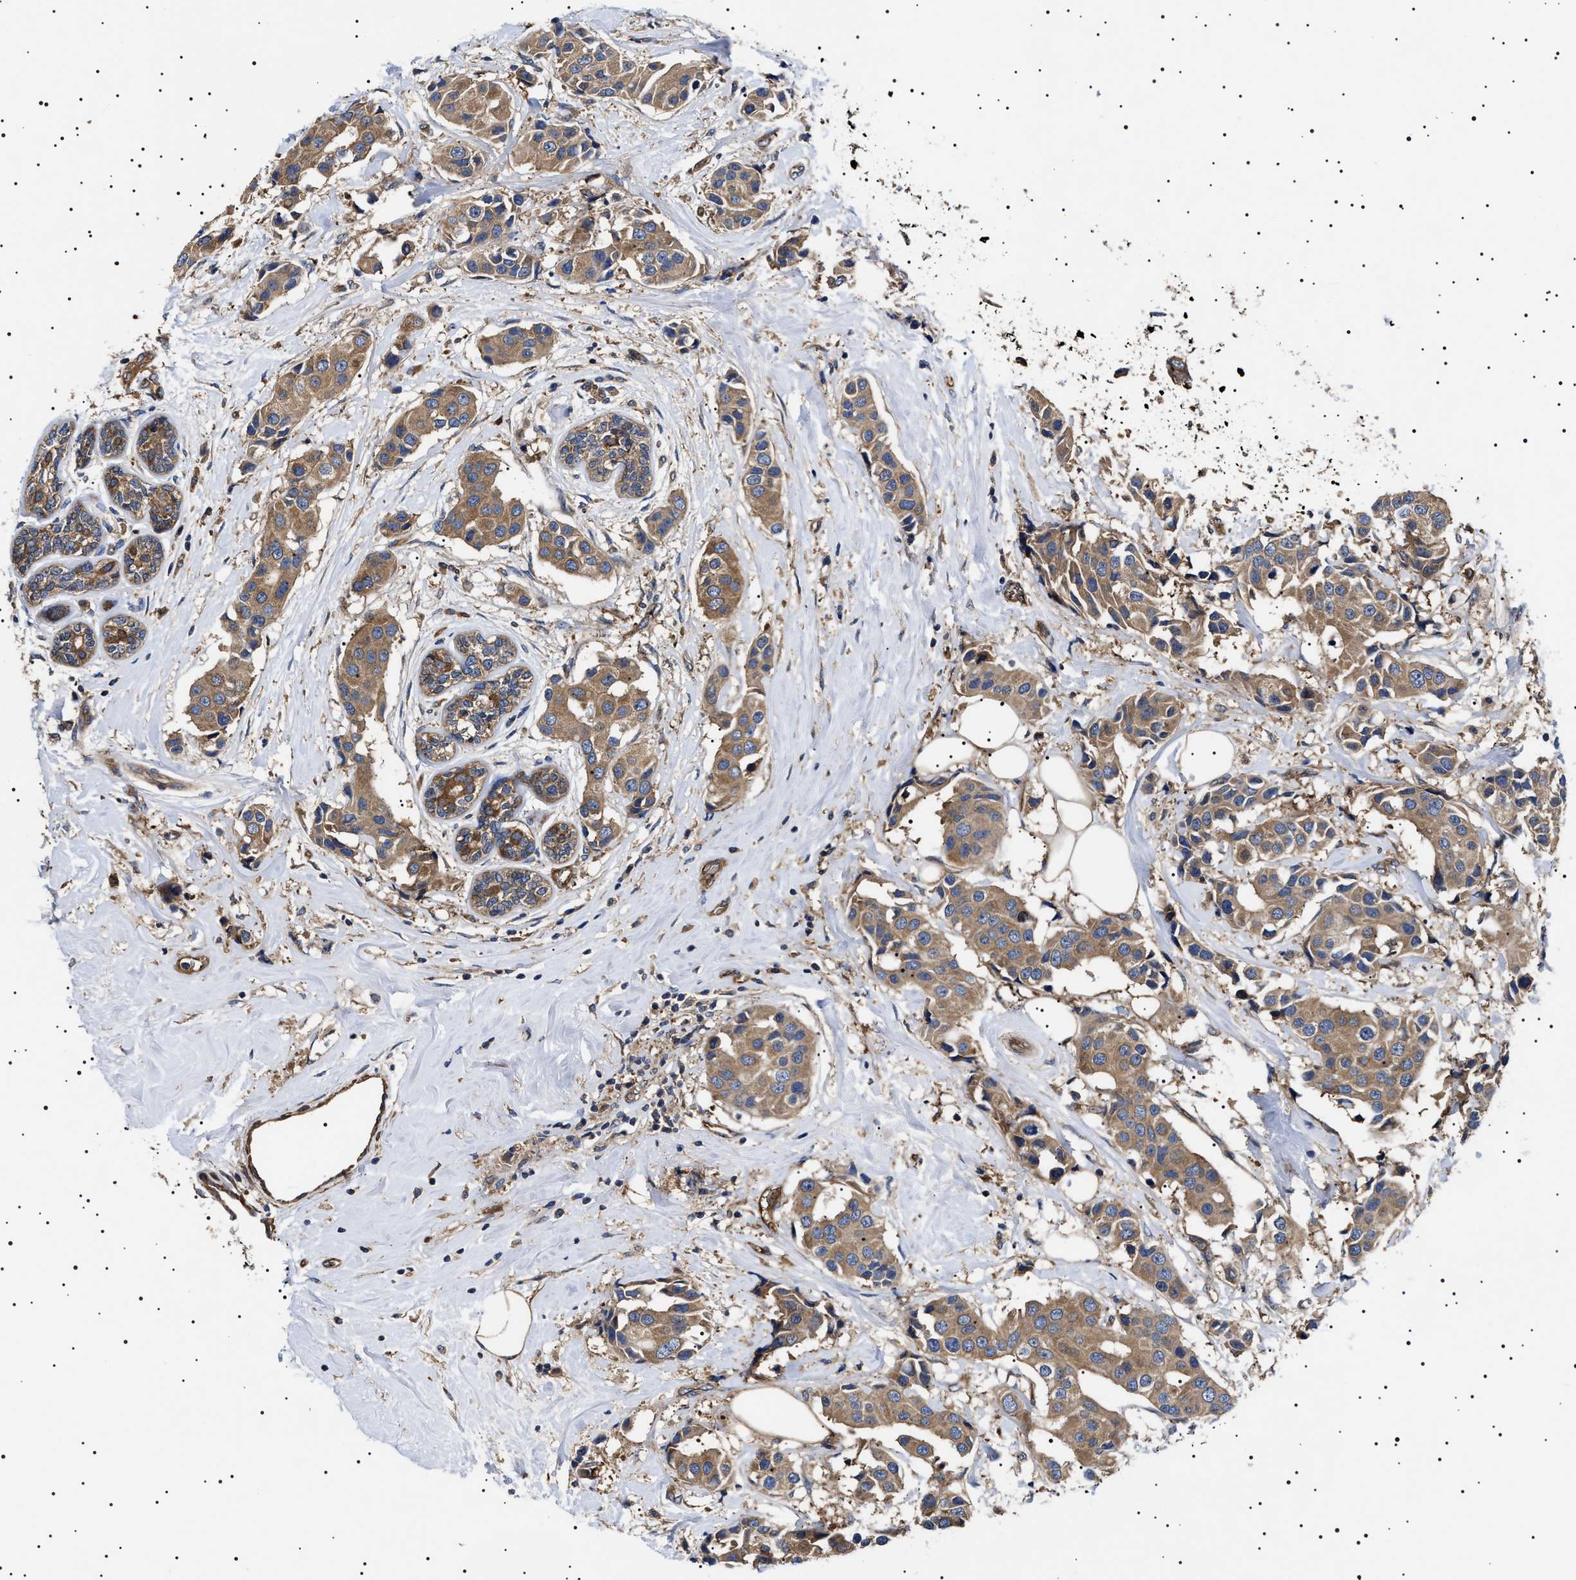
{"staining": {"intensity": "moderate", "quantity": ">75%", "location": "cytoplasmic/membranous"}, "tissue": "breast cancer", "cell_type": "Tumor cells", "image_type": "cancer", "snomed": [{"axis": "morphology", "description": "Normal tissue, NOS"}, {"axis": "morphology", "description": "Duct carcinoma"}, {"axis": "topography", "description": "Breast"}], "caption": "Protein staining of breast cancer tissue reveals moderate cytoplasmic/membranous positivity in about >75% of tumor cells.", "gene": "TPP2", "patient": {"sex": "female", "age": 39}}